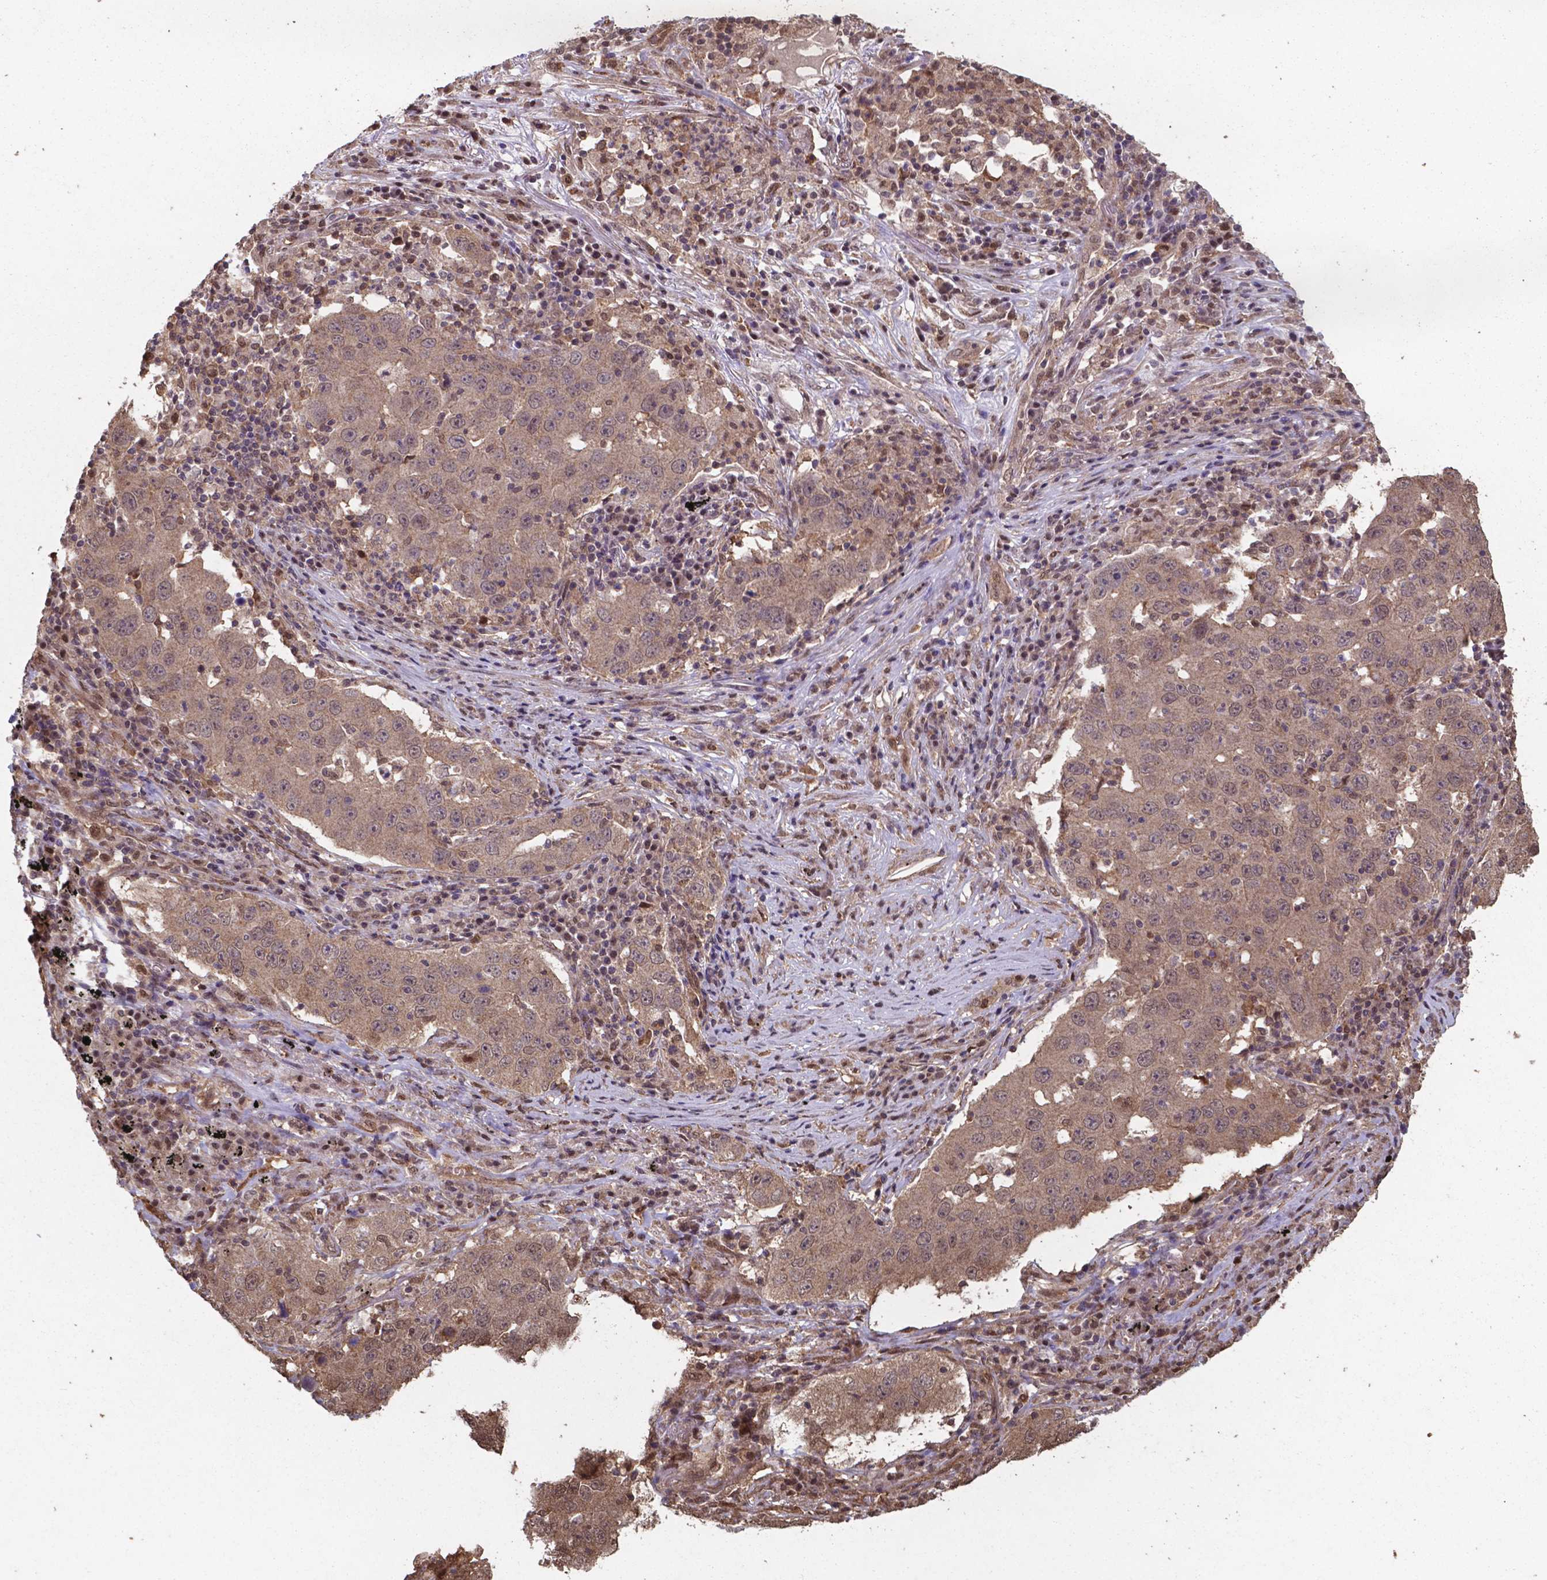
{"staining": {"intensity": "moderate", "quantity": ">75%", "location": "cytoplasmic/membranous,nuclear"}, "tissue": "lung cancer", "cell_type": "Tumor cells", "image_type": "cancer", "snomed": [{"axis": "morphology", "description": "Adenocarcinoma, NOS"}, {"axis": "topography", "description": "Lung"}], "caption": "Moderate cytoplasmic/membranous and nuclear staining is present in about >75% of tumor cells in lung adenocarcinoma. Using DAB (brown) and hematoxylin (blue) stains, captured at high magnification using brightfield microscopy.", "gene": "CHP2", "patient": {"sex": "male", "age": 73}}